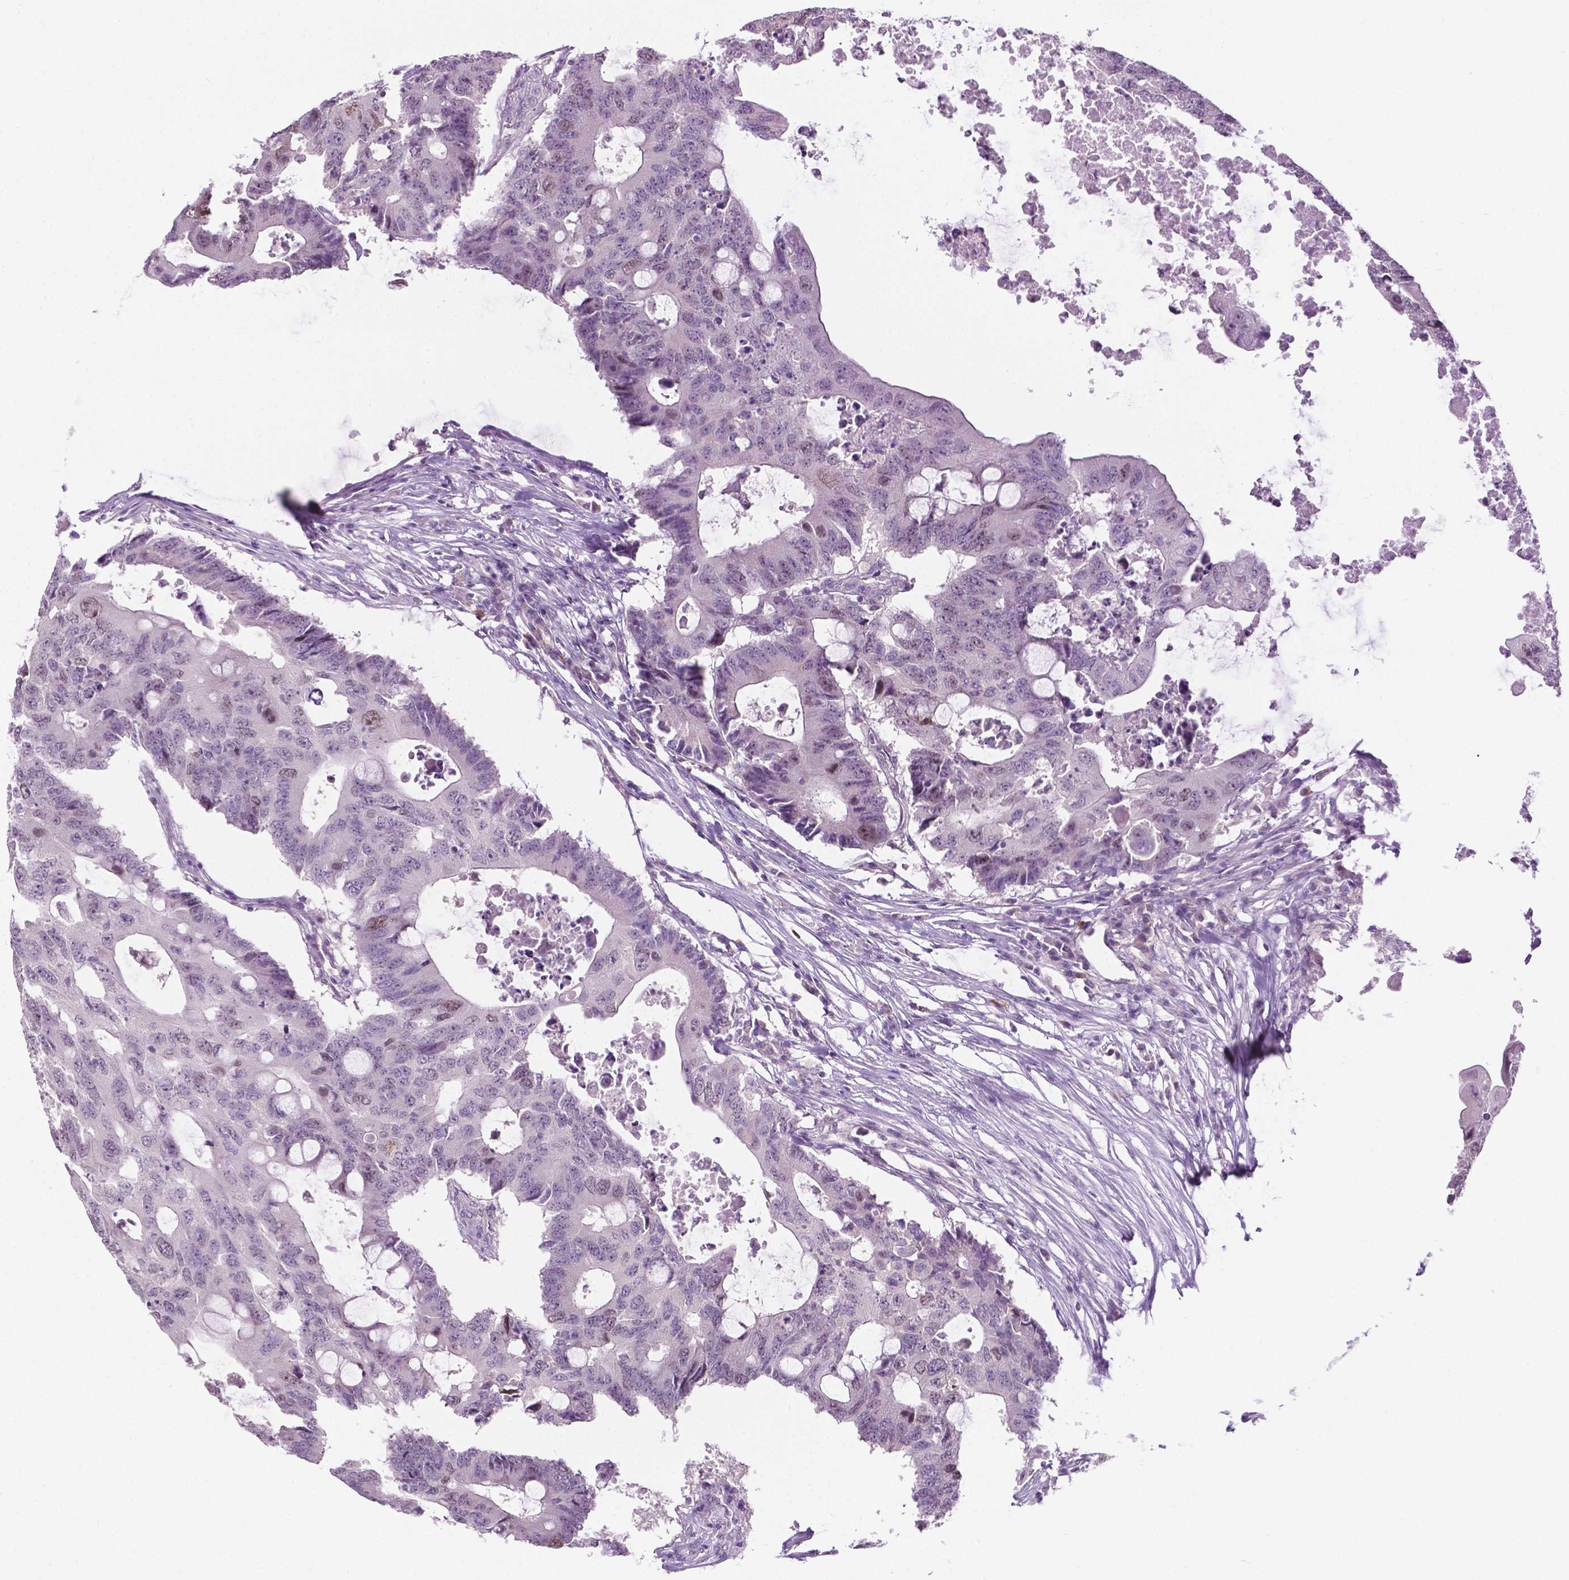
{"staining": {"intensity": "weak", "quantity": "<25%", "location": "nuclear"}, "tissue": "colorectal cancer", "cell_type": "Tumor cells", "image_type": "cancer", "snomed": [{"axis": "morphology", "description": "Adenocarcinoma, NOS"}, {"axis": "topography", "description": "Colon"}], "caption": "The micrograph exhibits no significant positivity in tumor cells of colorectal cancer (adenocarcinoma).", "gene": "DENND4A", "patient": {"sex": "male", "age": 71}}